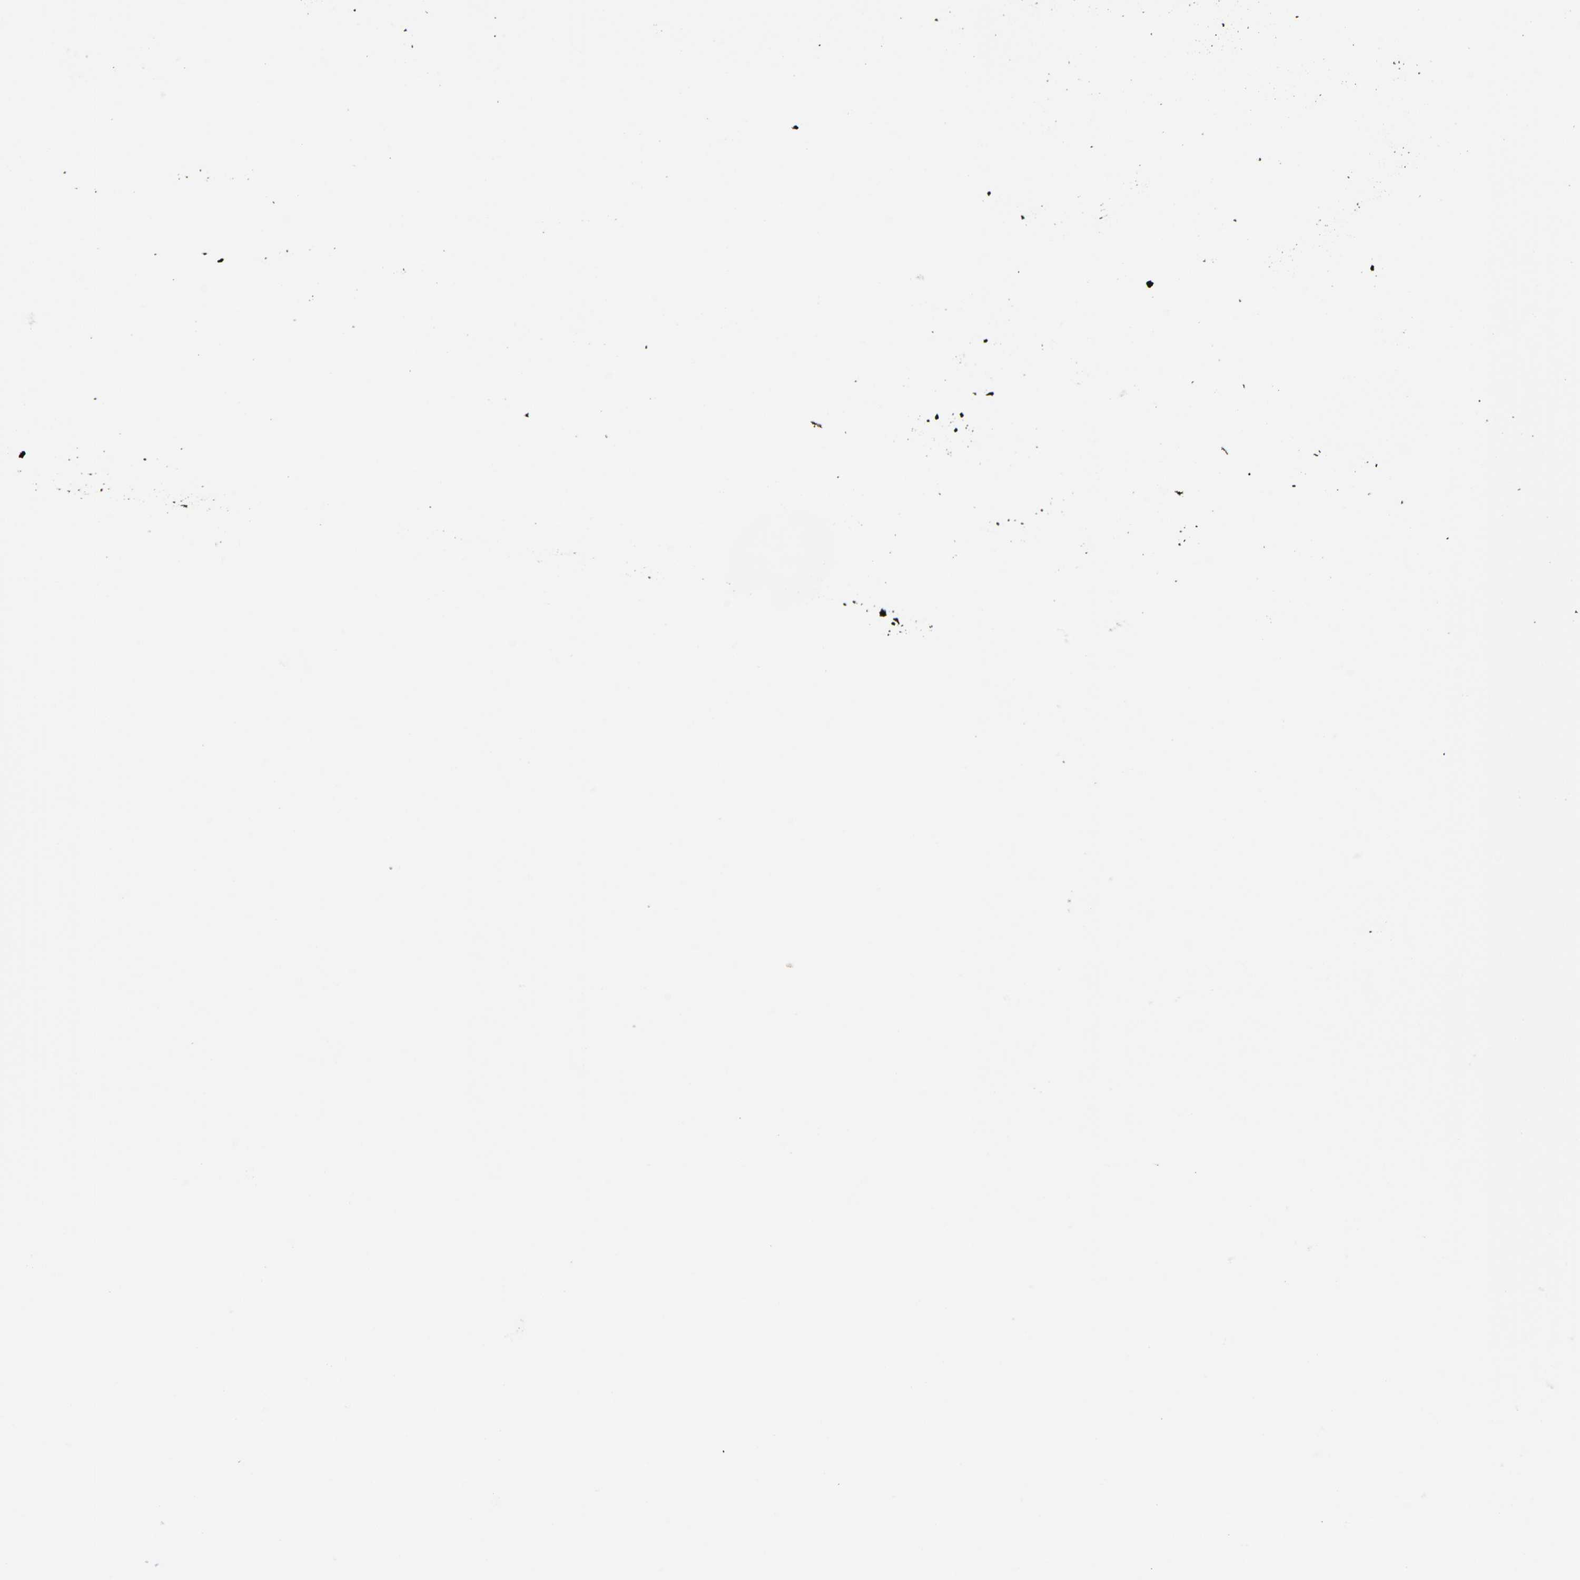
{"staining": {"intensity": "negative", "quantity": "none", "location": "none"}, "tissue": "breast cancer", "cell_type": "Tumor cells", "image_type": "cancer", "snomed": [{"axis": "morphology", "description": "Duct carcinoma"}, {"axis": "topography", "description": "Breast"}], "caption": "This is an immunohistochemistry (IHC) micrograph of human breast cancer. There is no expression in tumor cells.", "gene": "PLP1", "patient": {"sex": "female", "age": 27}}